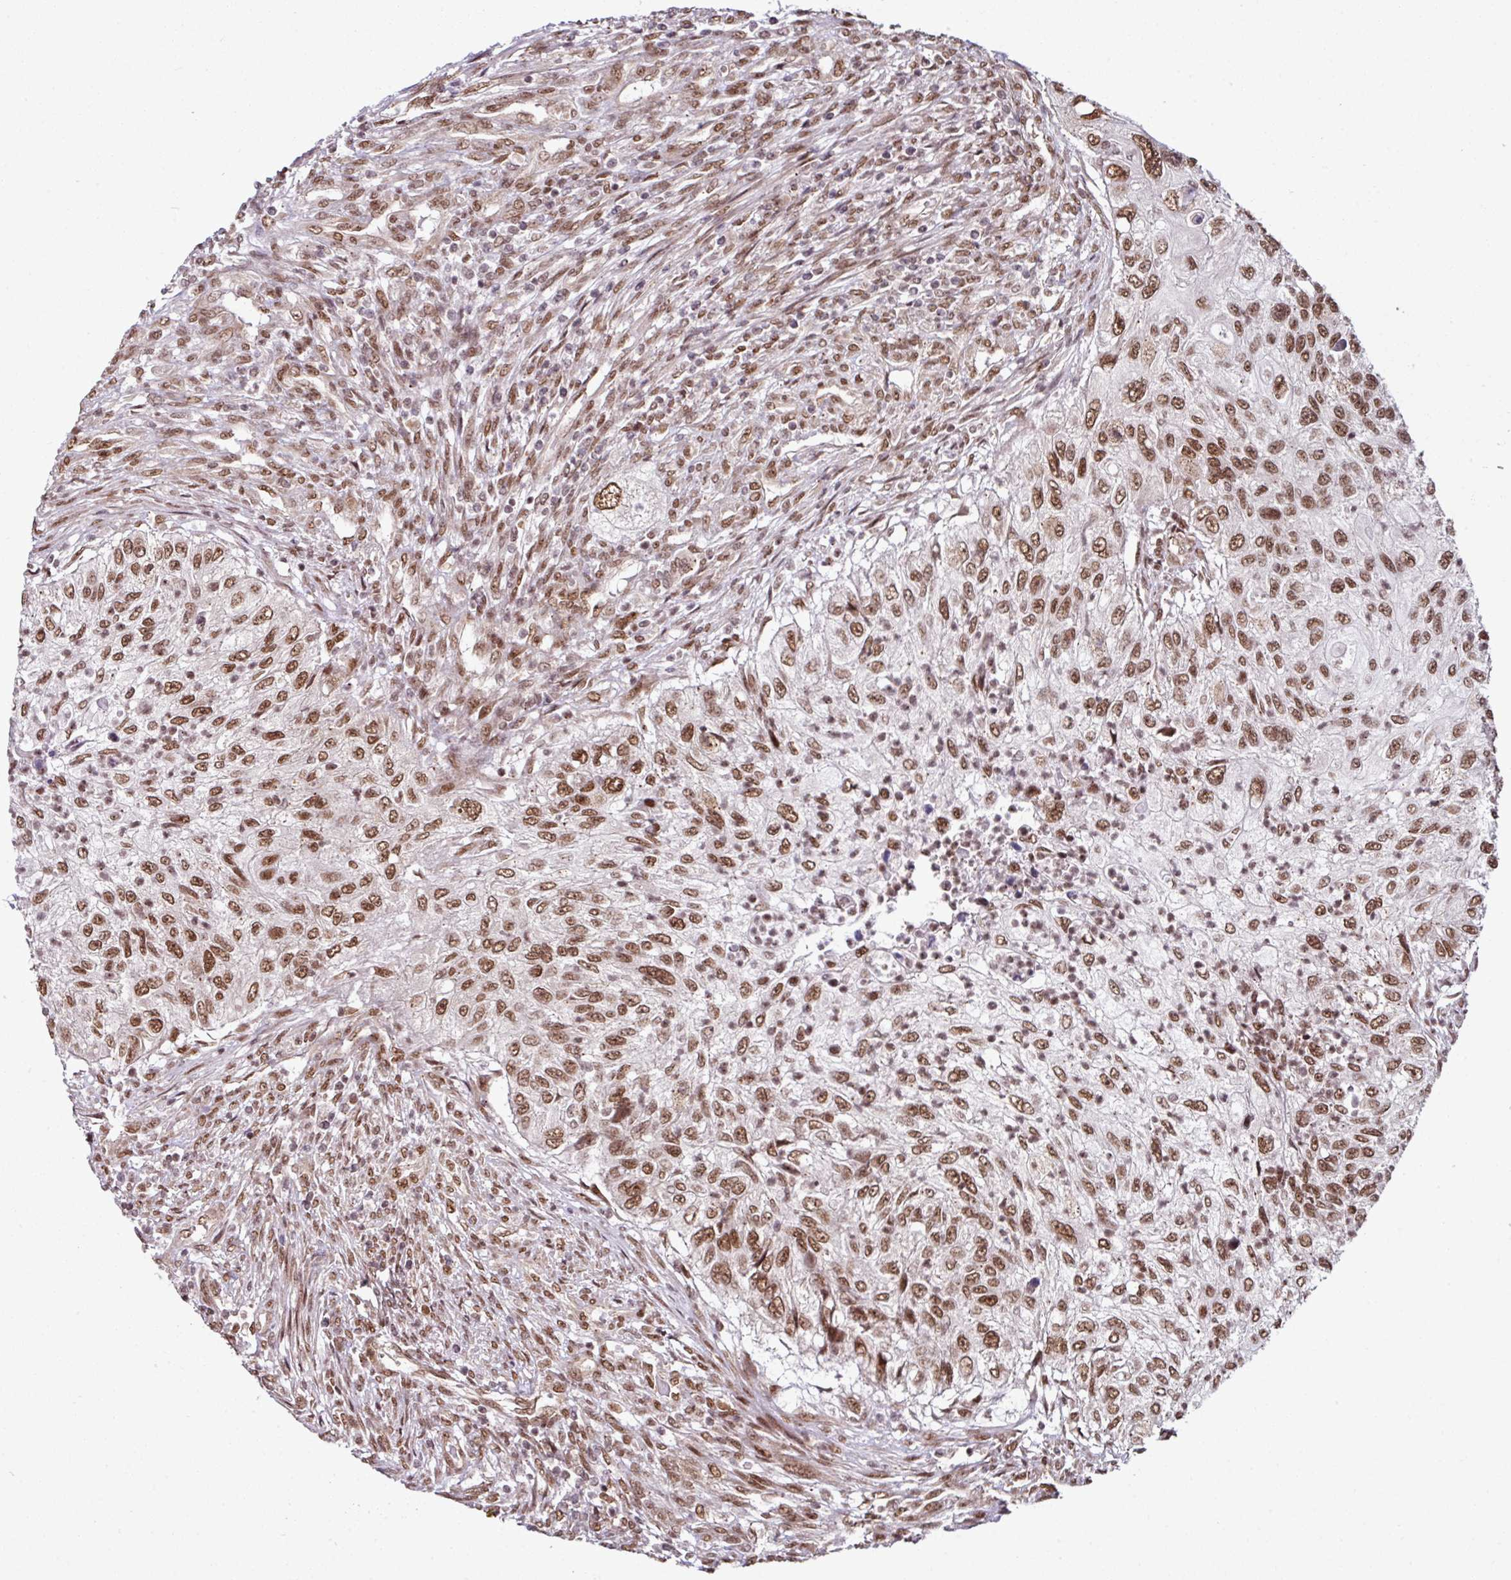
{"staining": {"intensity": "strong", "quantity": ">75%", "location": "nuclear"}, "tissue": "urothelial cancer", "cell_type": "Tumor cells", "image_type": "cancer", "snomed": [{"axis": "morphology", "description": "Urothelial carcinoma, High grade"}, {"axis": "topography", "description": "Urinary bladder"}], "caption": "Immunohistochemistry (IHC) of high-grade urothelial carcinoma displays high levels of strong nuclear staining in about >75% of tumor cells.", "gene": "MORF4L2", "patient": {"sex": "female", "age": 60}}